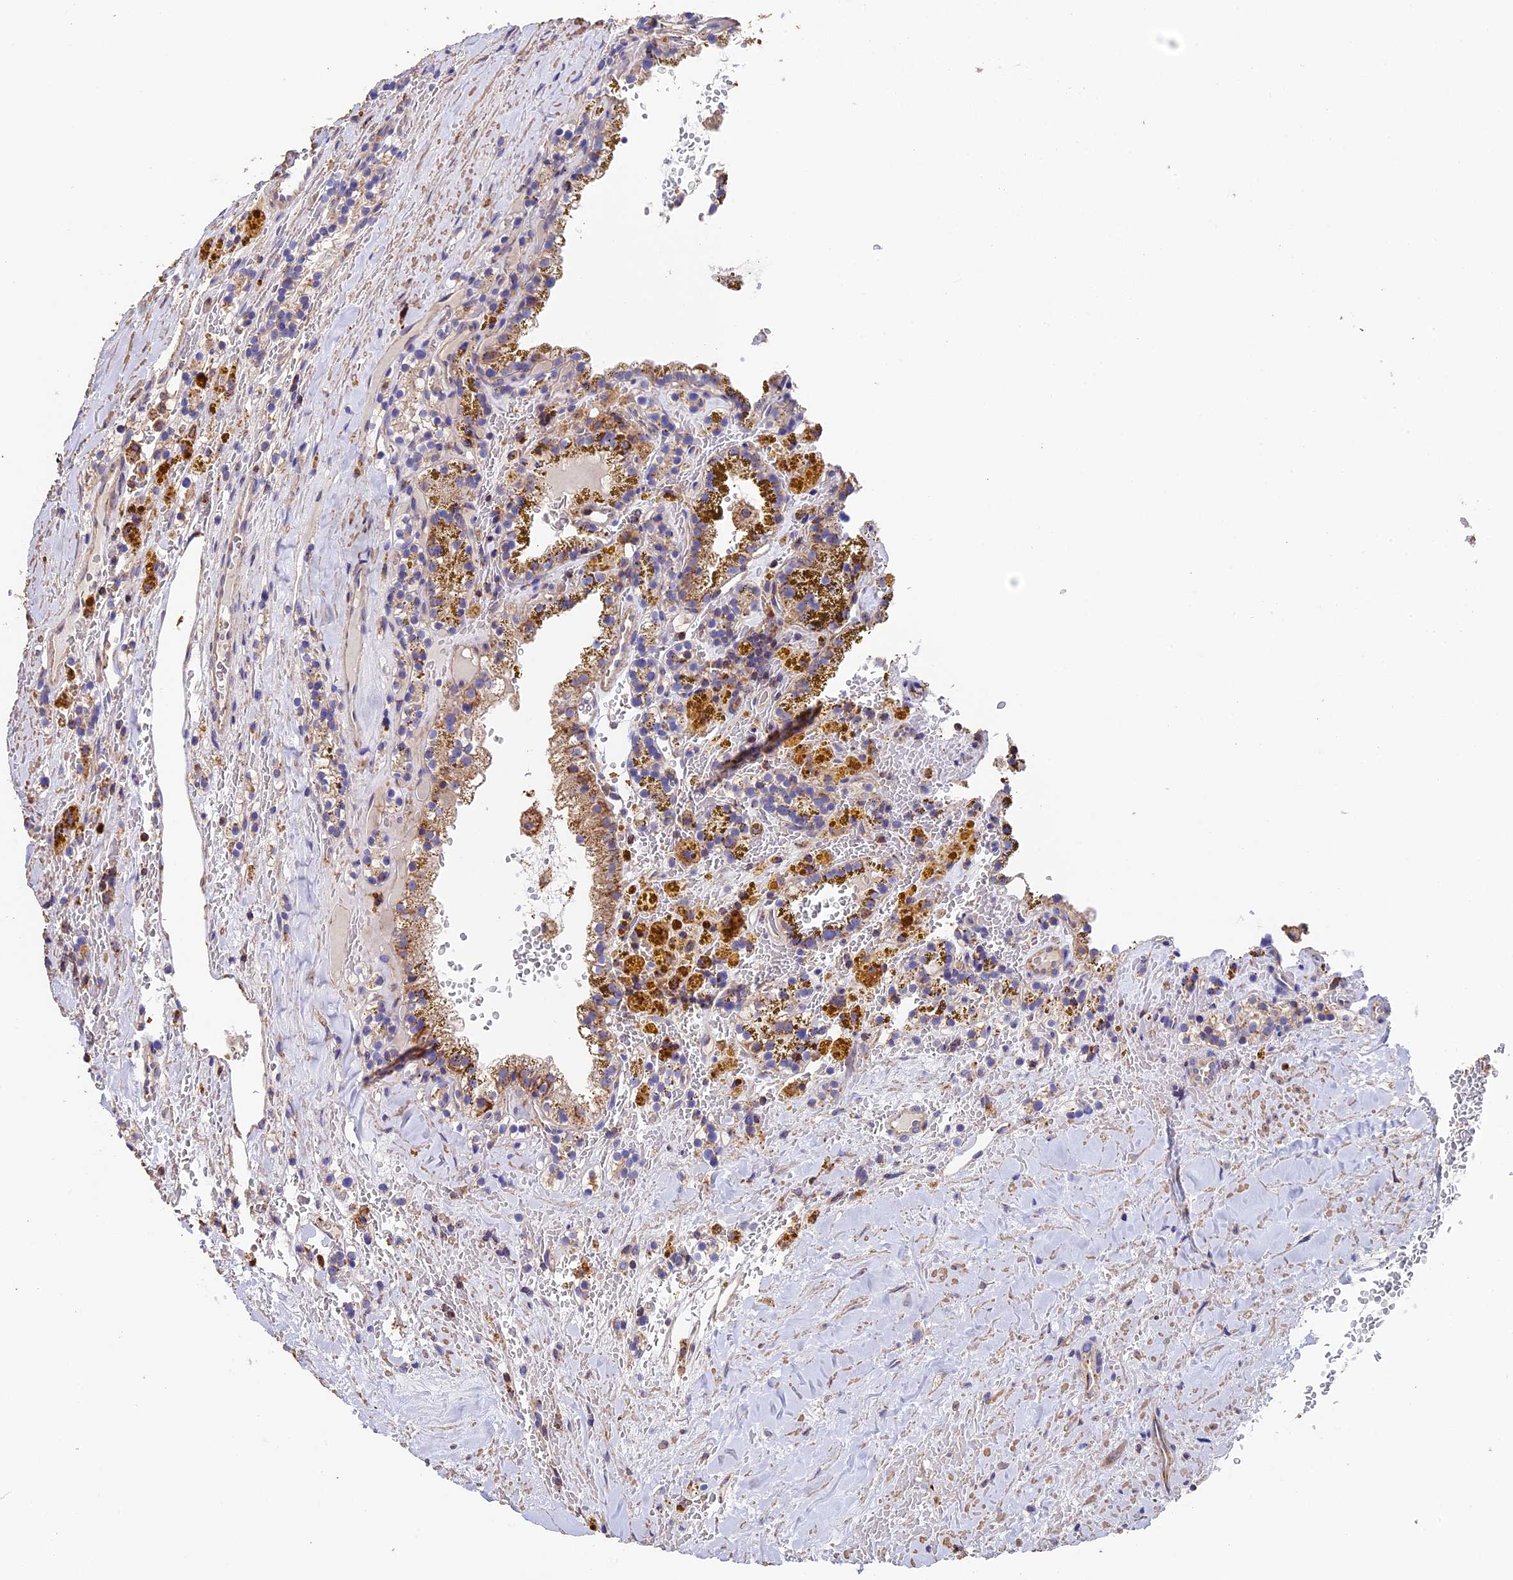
{"staining": {"intensity": "moderate", "quantity": ">75%", "location": "cytoplasmic/membranous"}, "tissue": "renal cancer", "cell_type": "Tumor cells", "image_type": "cancer", "snomed": [{"axis": "morphology", "description": "Adenocarcinoma, NOS"}, {"axis": "topography", "description": "Kidney"}], "caption": "Tumor cells exhibit medium levels of moderate cytoplasmic/membranous staining in about >75% of cells in renal cancer (adenocarcinoma).", "gene": "ADAT1", "patient": {"sex": "female", "age": 56}}